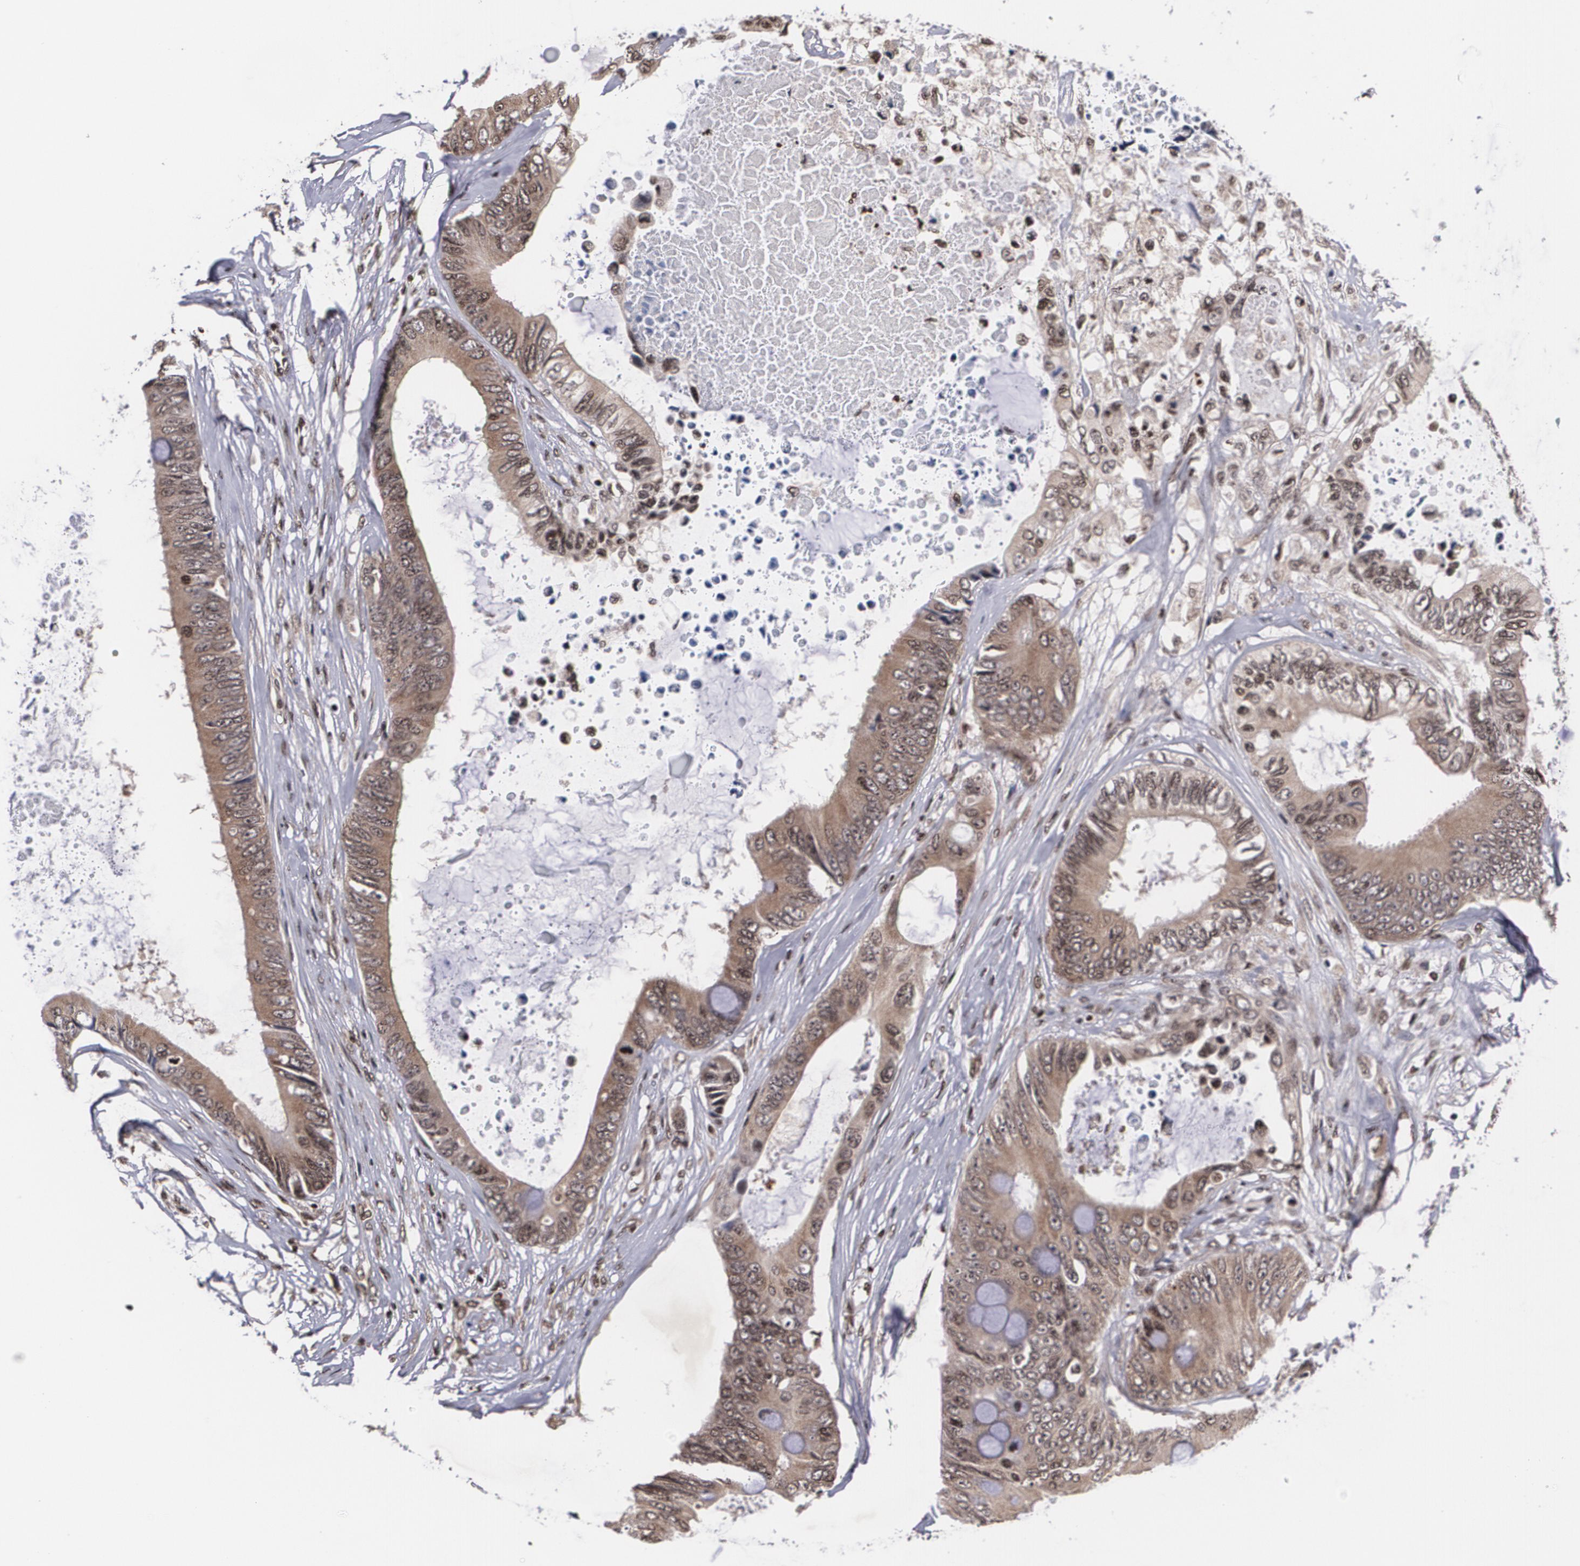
{"staining": {"intensity": "moderate", "quantity": ">75%", "location": "cytoplasmic/membranous,nuclear"}, "tissue": "colorectal cancer", "cell_type": "Tumor cells", "image_type": "cancer", "snomed": [{"axis": "morphology", "description": "Normal tissue, NOS"}, {"axis": "morphology", "description": "Adenocarcinoma, NOS"}, {"axis": "topography", "description": "Rectum"}, {"axis": "topography", "description": "Peripheral nerve tissue"}], "caption": "Protein staining of adenocarcinoma (colorectal) tissue demonstrates moderate cytoplasmic/membranous and nuclear staining in approximately >75% of tumor cells. (Stains: DAB in brown, nuclei in blue, Microscopy: brightfield microscopy at high magnification).", "gene": "MVP", "patient": {"sex": "female", "age": 77}}